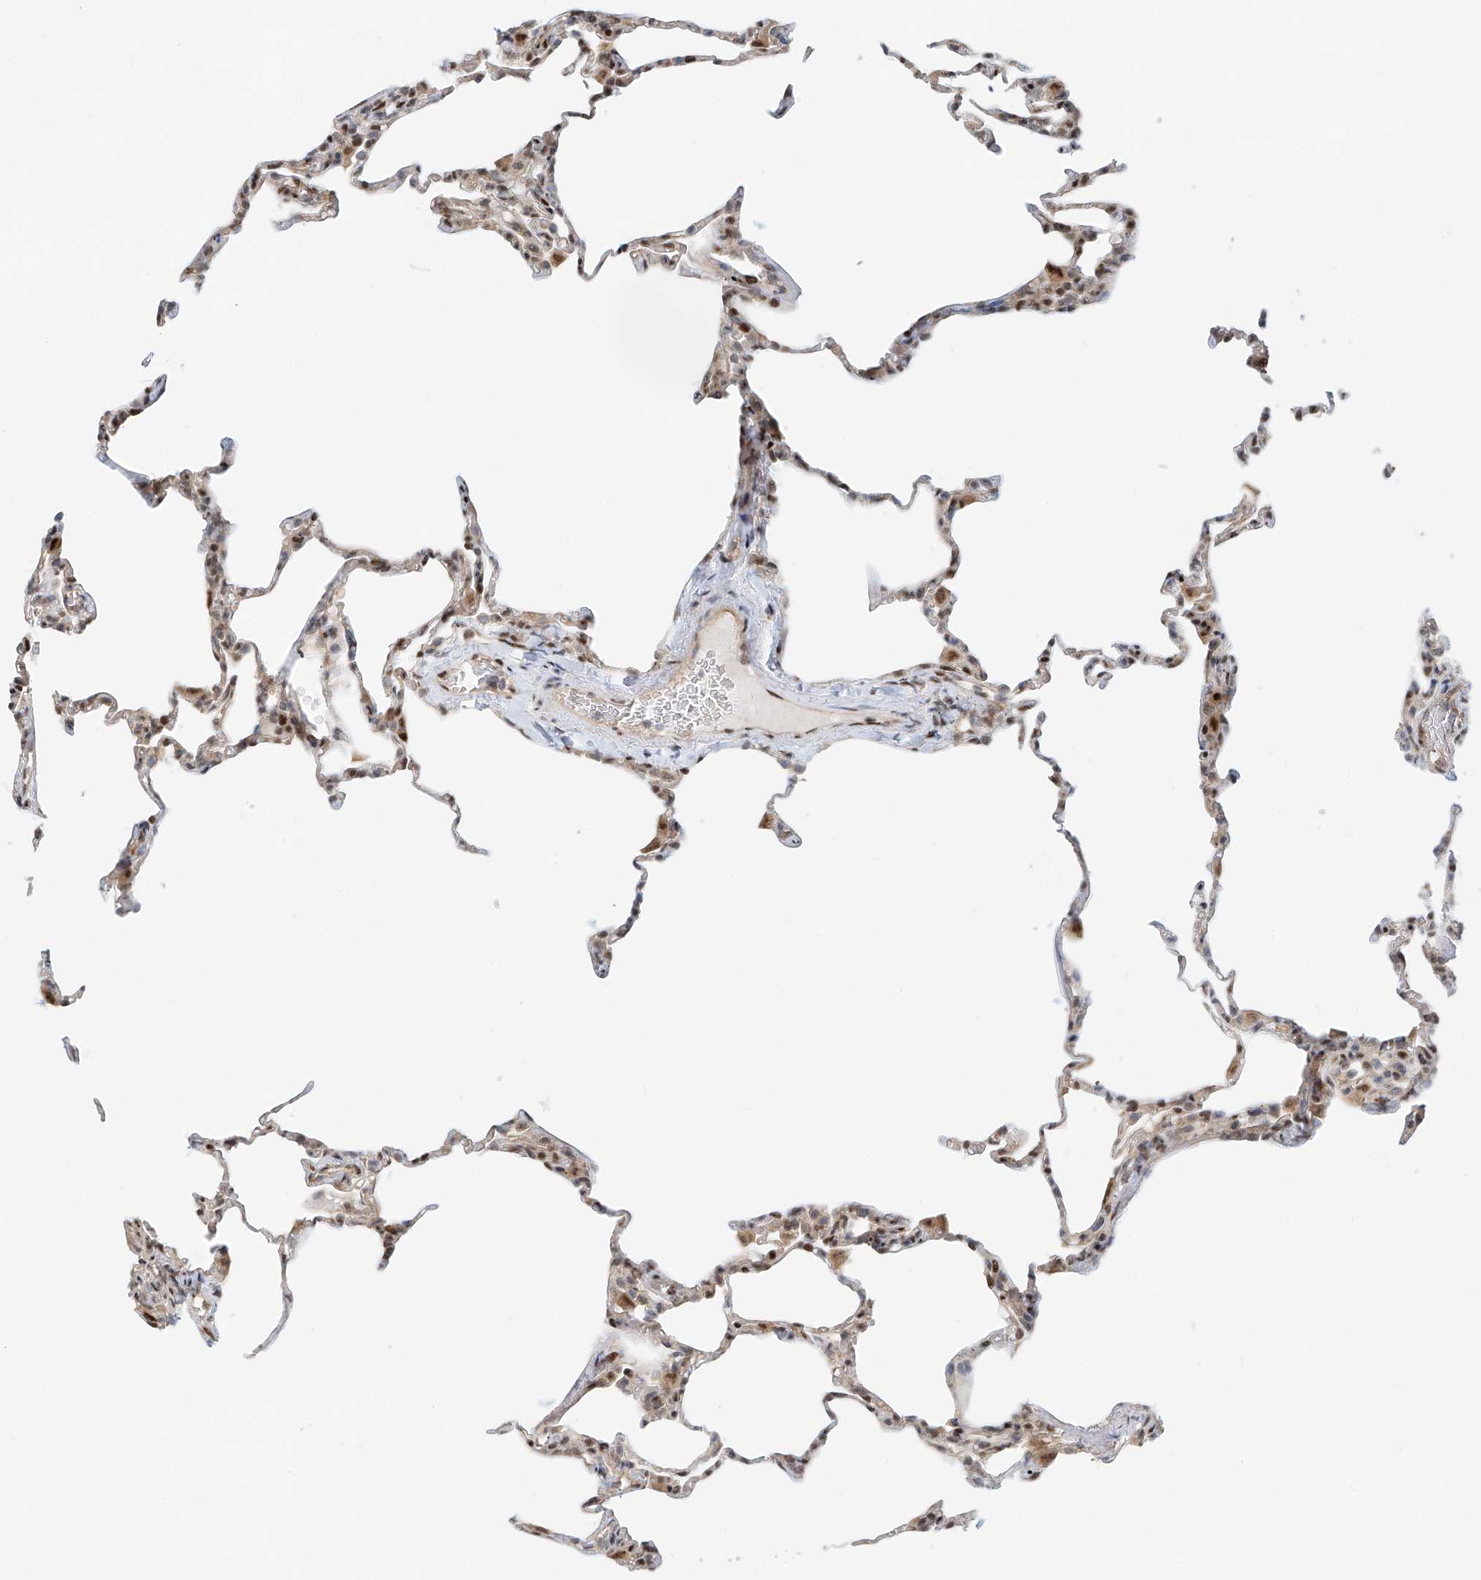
{"staining": {"intensity": "weak", "quantity": "<25%", "location": "cytoplasmic/membranous,nuclear"}, "tissue": "lung", "cell_type": "Alveolar cells", "image_type": "normal", "snomed": [{"axis": "morphology", "description": "Normal tissue, NOS"}, {"axis": "topography", "description": "Lung"}], "caption": "Micrograph shows no protein expression in alveolar cells of unremarkable lung.", "gene": "ZNF514", "patient": {"sex": "male", "age": 20}}